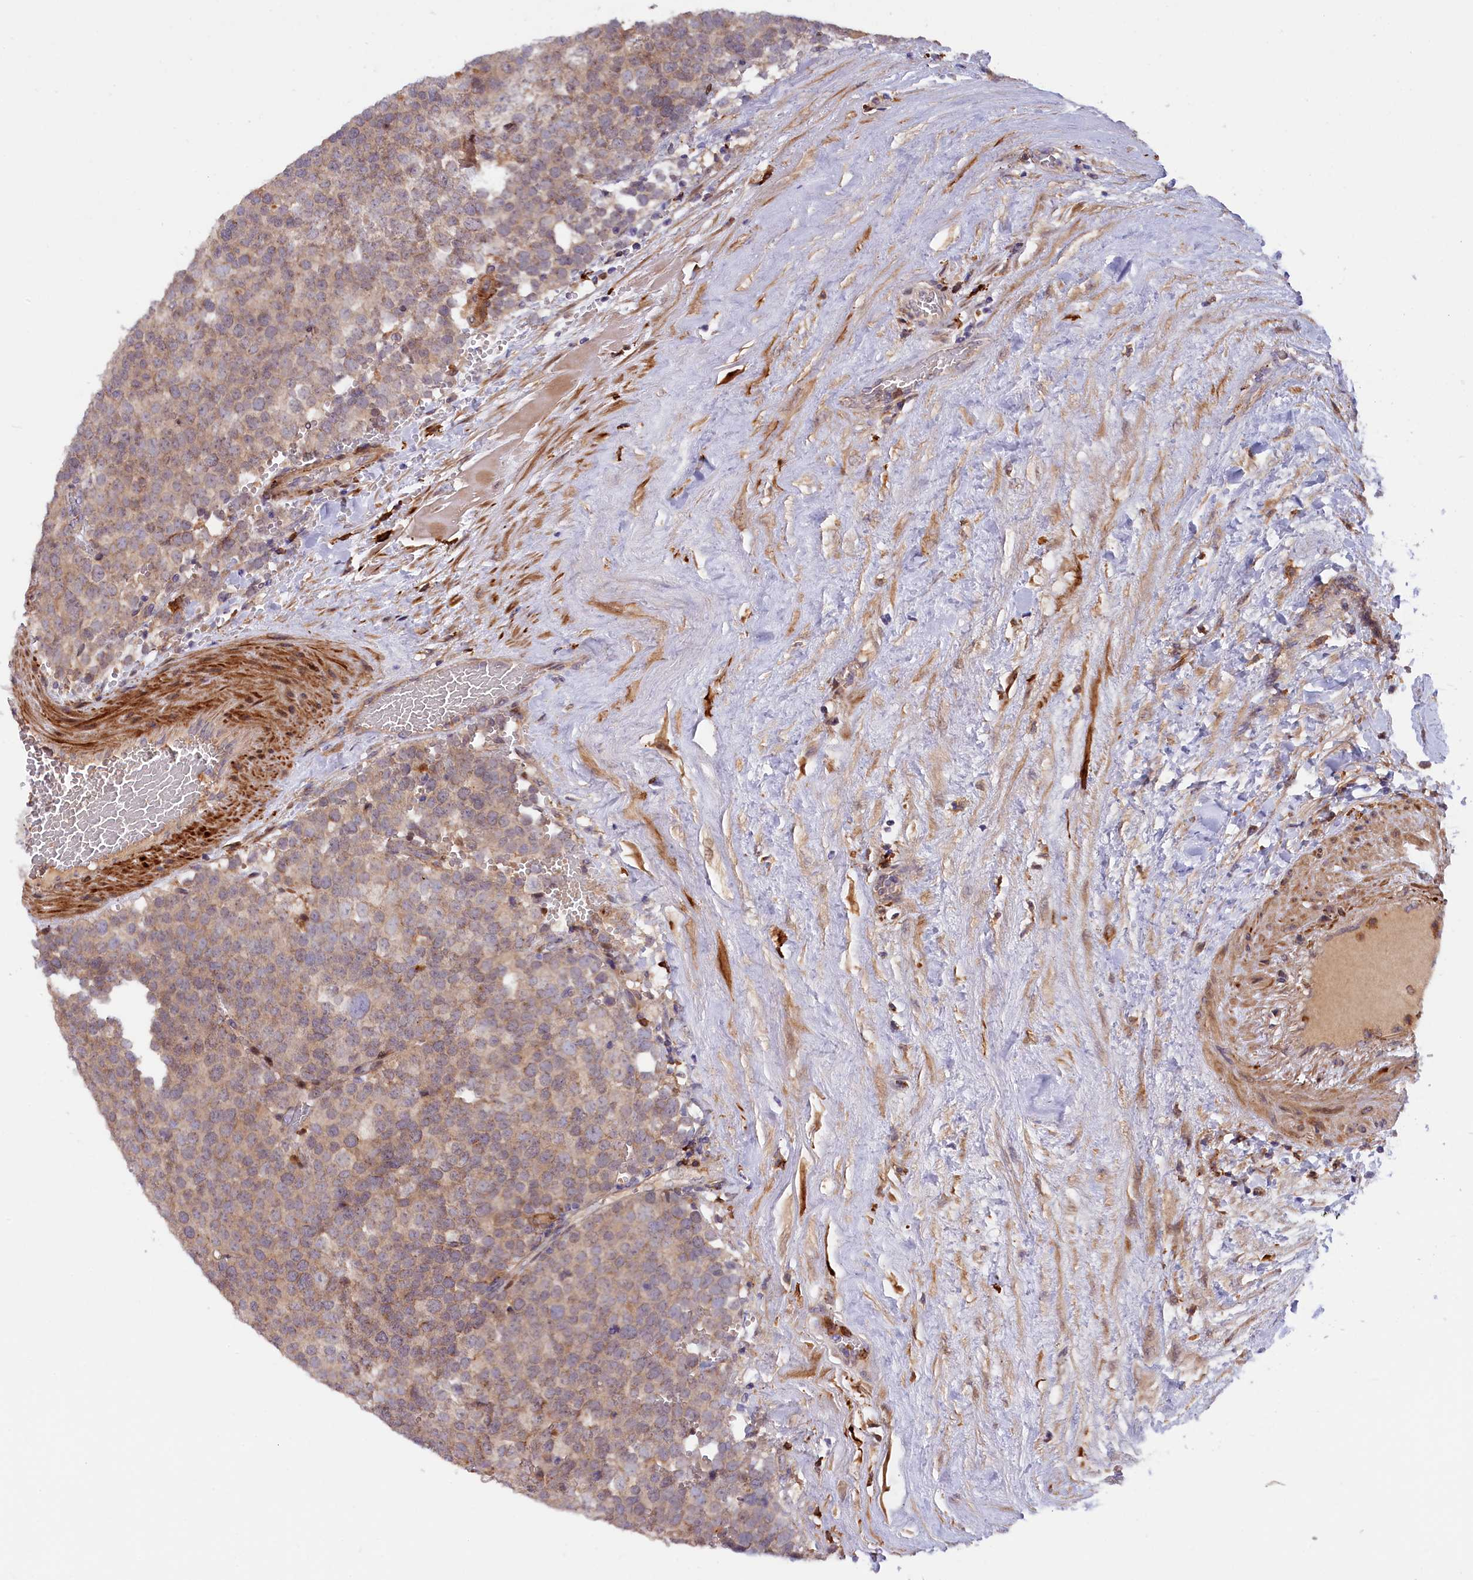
{"staining": {"intensity": "weak", "quantity": "25%-75%", "location": "cytoplasmic/membranous"}, "tissue": "testis cancer", "cell_type": "Tumor cells", "image_type": "cancer", "snomed": [{"axis": "morphology", "description": "Seminoma, NOS"}, {"axis": "topography", "description": "Testis"}], "caption": "Seminoma (testis) tissue shows weak cytoplasmic/membranous positivity in approximately 25%-75% of tumor cells (DAB (3,3'-diaminobenzidine) IHC with brightfield microscopy, high magnification).", "gene": "FERMT1", "patient": {"sex": "male", "age": 71}}